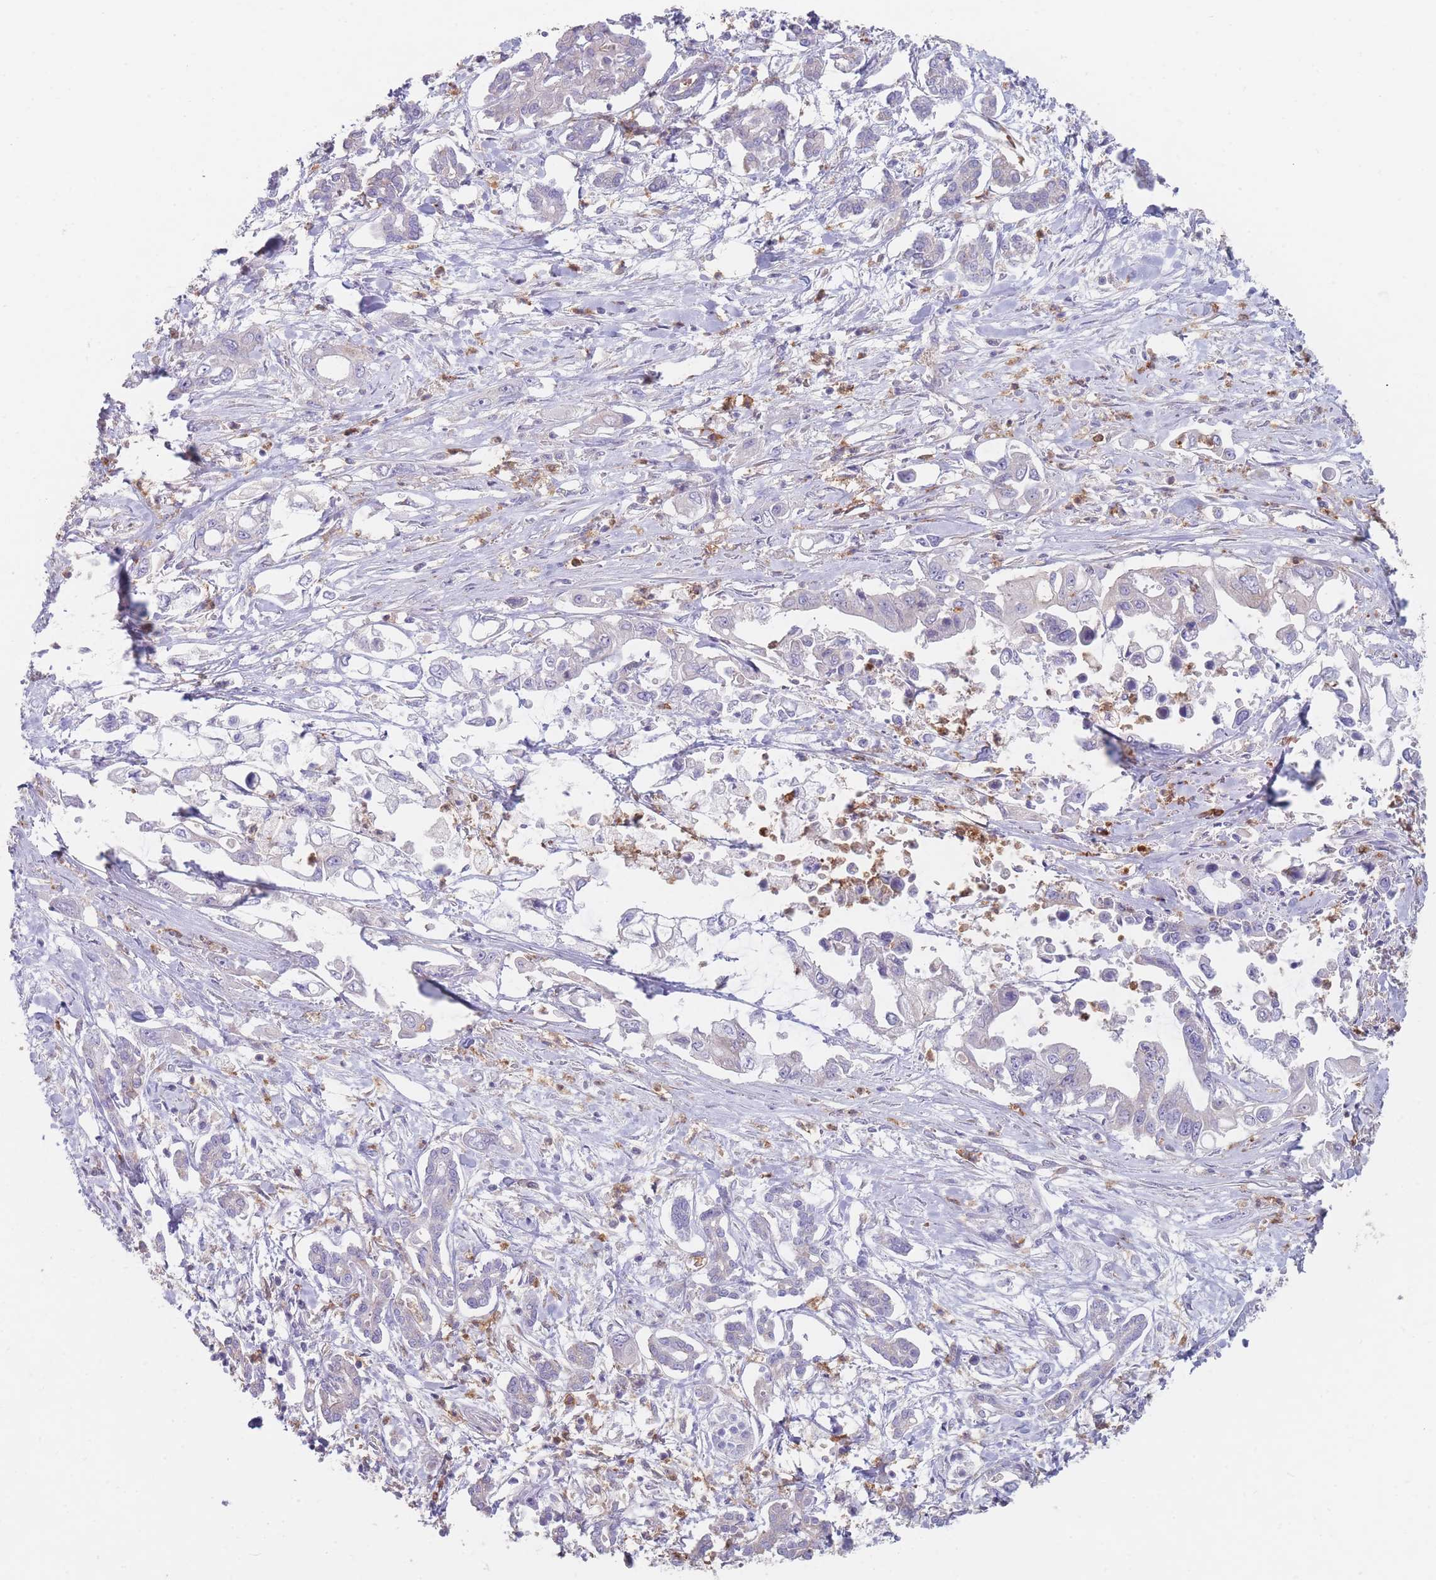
{"staining": {"intensity": "negative", "quantity": "none", "location": "none"}, "tissue": "pancreatic cancer", "cell_type": "Tumor cells", "image_type": "cancer", "snomed": [{"axis": "morphology", "description": "Adenocarcinoma, NOS"}, {"axis": "topography", "description": "Pancreas"}], "caption": "Immunohistochemistry of pancreatic cancer (adenocarcinoma) demonstrates no expression in tumor cells.", "gene": "CLEC12A", "patient": {"sex": "male", "age": 61}}